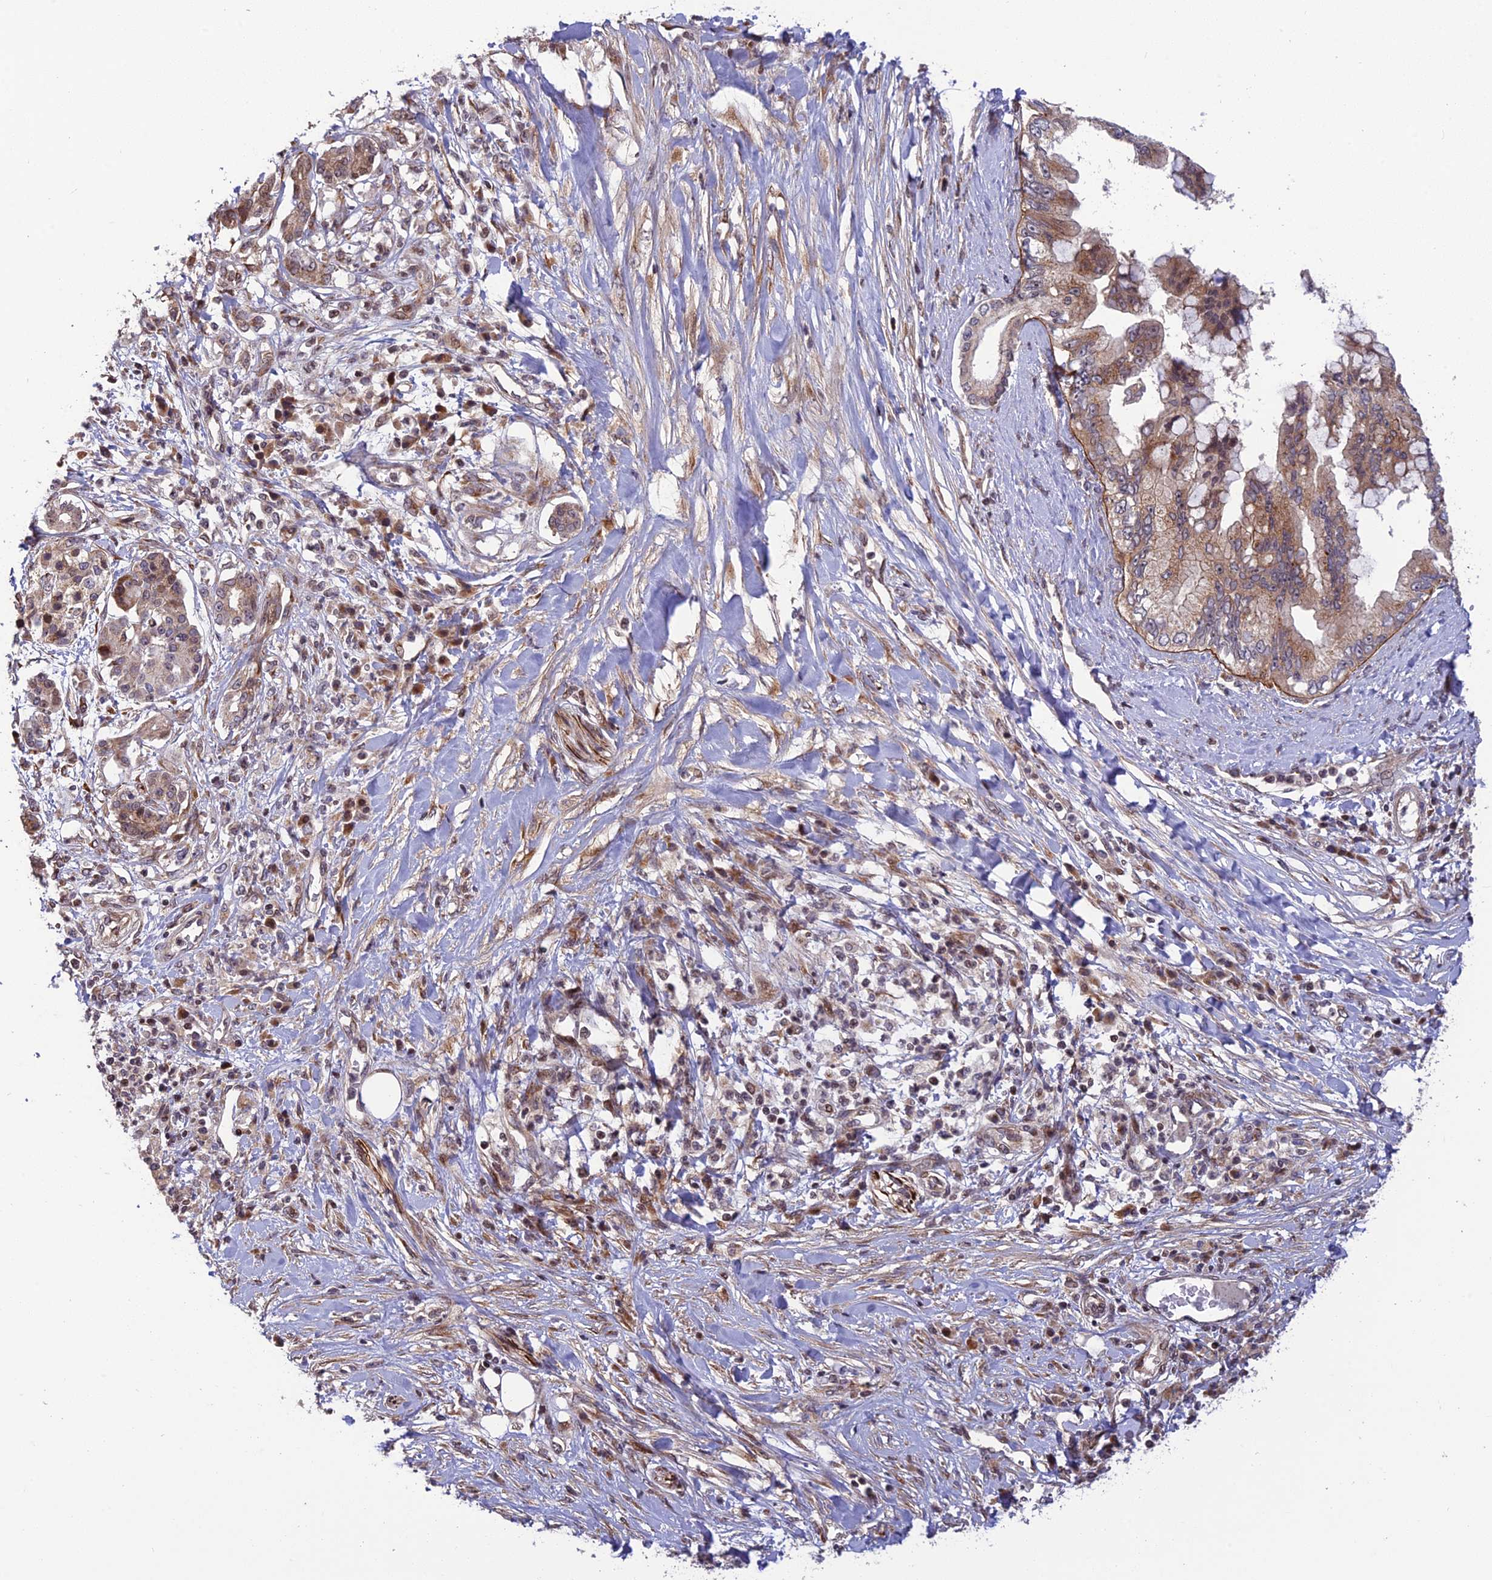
{"staining": {"intensity": "weak", "quantity": "25%-75%", "location": "cytoplasmic/membranous"}, "tissue": "pancreatic cancer", "cell_type": "Tumor cells", "image_type": "cancer", "snomed": [{"axis": "morphology", "description": "Adenocarcinoma, NOS"}, {"axis": "topography", "description": "Pancreas"}], "caption": "Pancreatic cancer (adenocarcinoma) stained with a protein marker exhibits weak staining in tumor cells.", "gene": "SMIM7", "patient": {"sex": "female", "age": 56}}